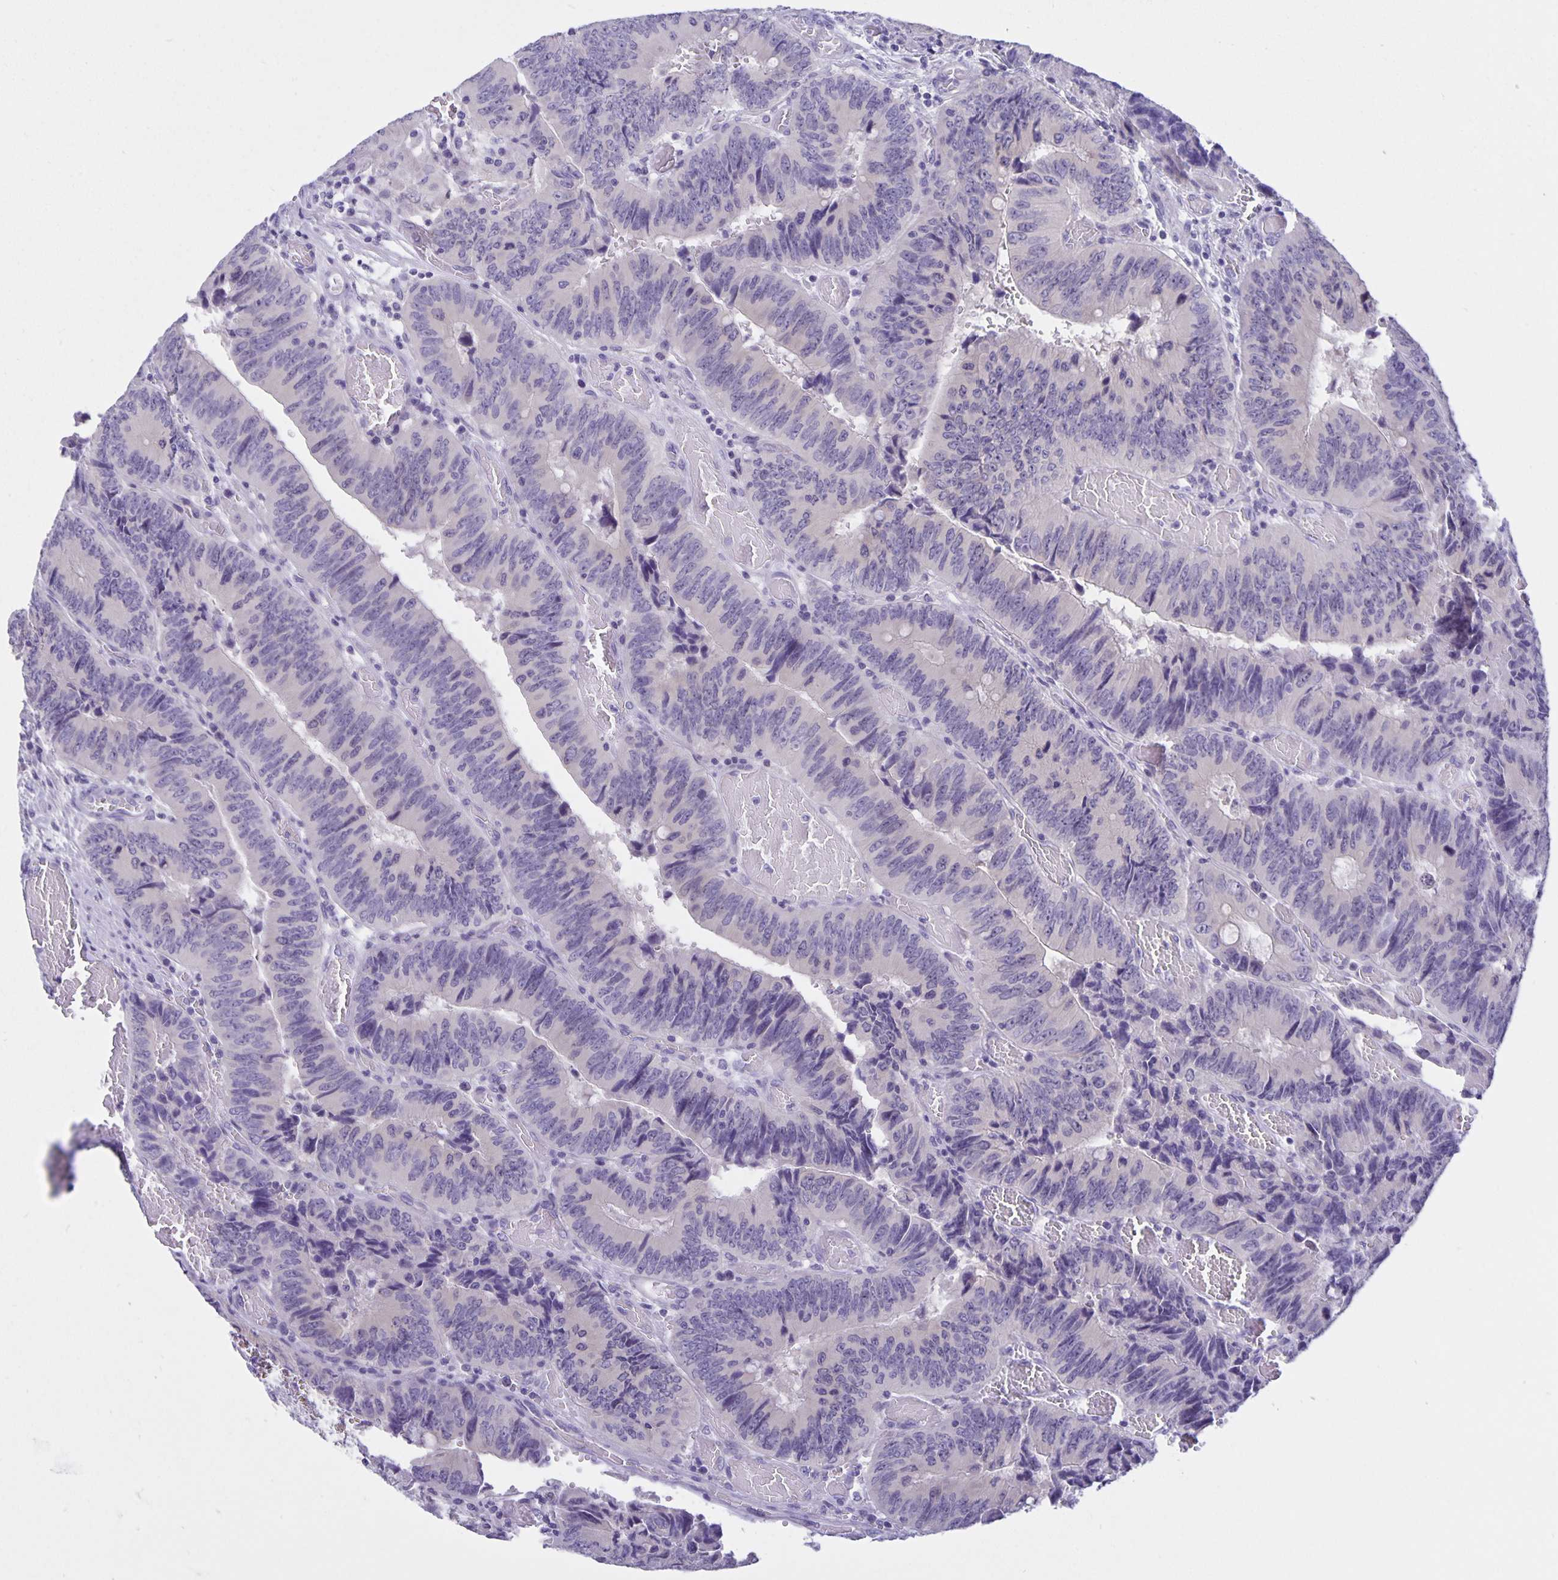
{"staining": {"intensity": "negative", "quantity": "none", "location": "none"}, "tissue": "colorectal cancer", "cell_type": "Tumor cells", "image_type": "cancer", "snomed": [{"axis": "morphology", "description": "Adenocarcinoma, NOS"}, {"axis": "topography", "description": "Colon"}], "caption": "A histopathology image of human colorectal cancer is negative for staining in tumor cells.", "gene": "ERMN", "patient": {"sex": "female", "age": 84}}